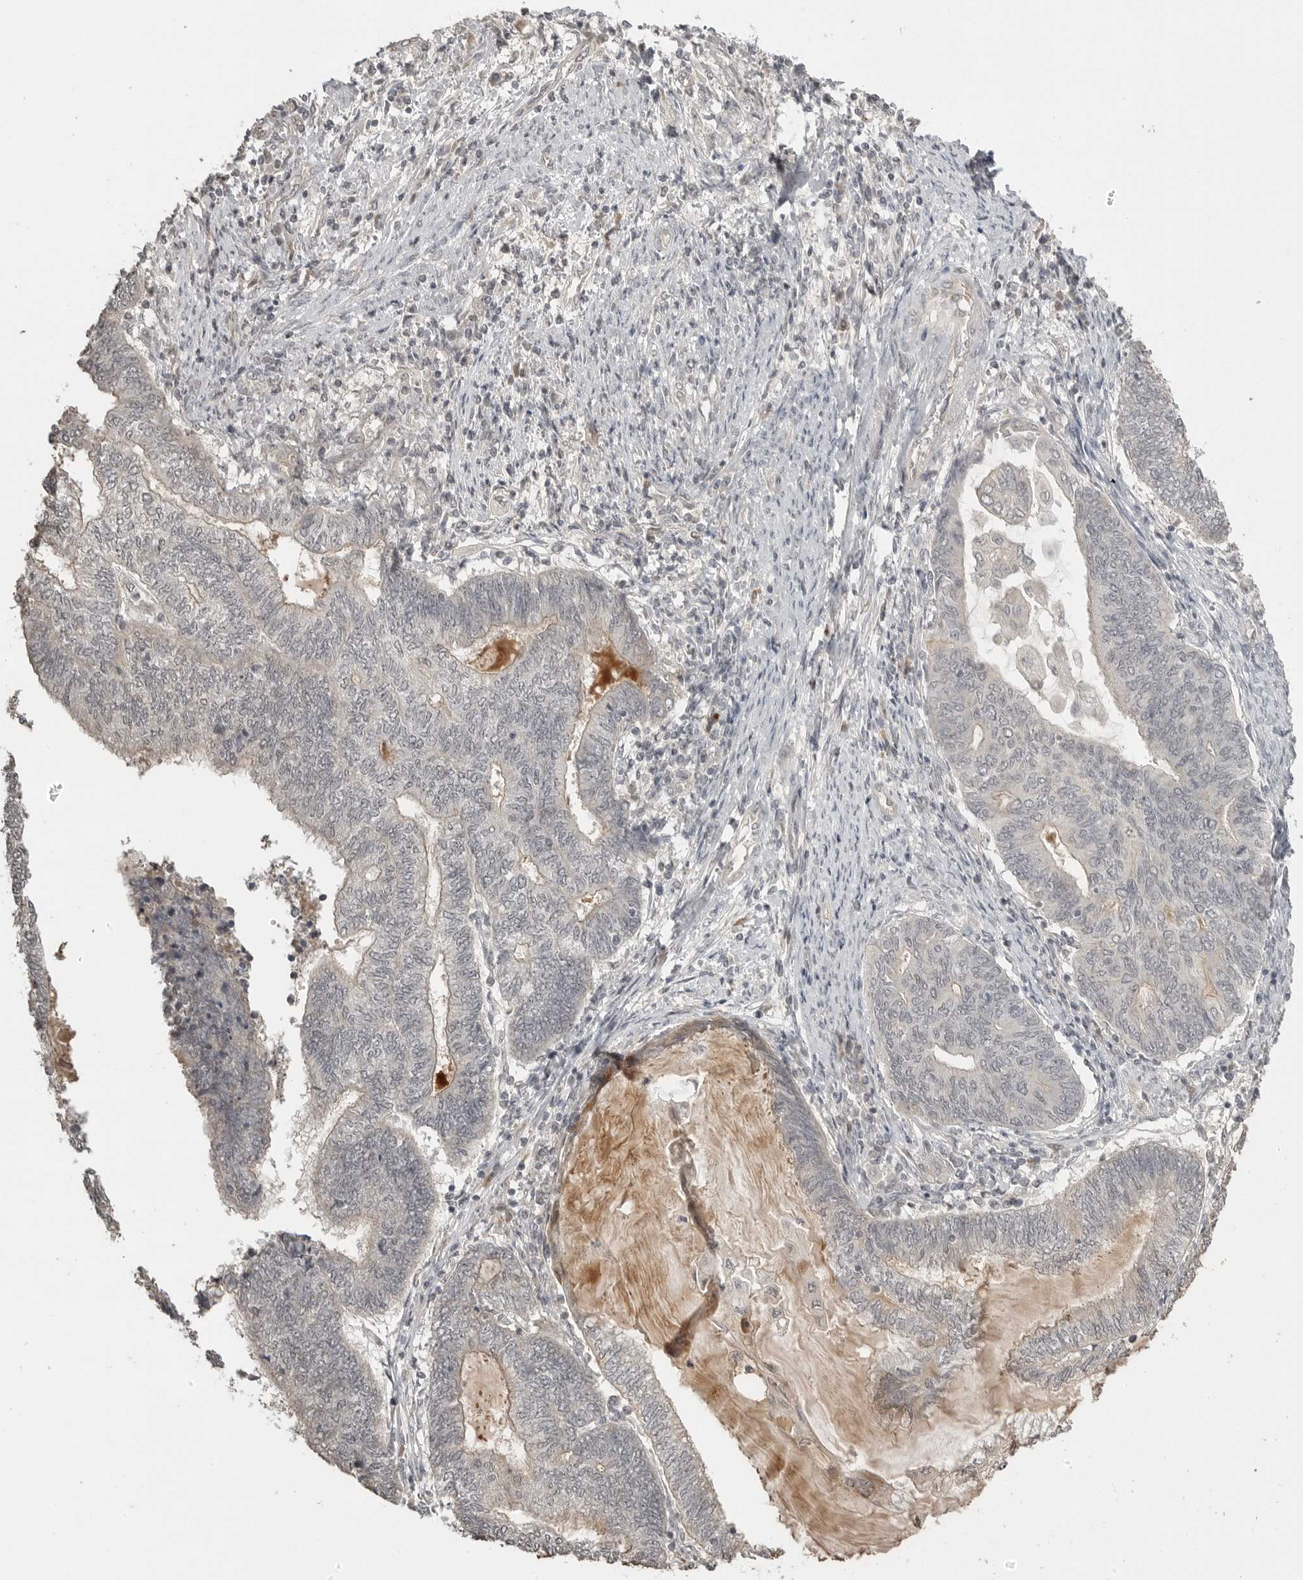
{"staining": {"intensity": "negative", "quantity": "none", "location": "none"}, "tissue": "endometrial cancer", "cell_type": "Tumor cells", "image_type": "cancer", "snomed": [{"axis": "morphology", "description": "Adenocarcinoma, NOS"}, {"axis": "topography", "description": "Uterus"}, {"axis": "topography", "description": "Endometrium"}], "caption": "DAB (3,3'-diaminobenzidine) immunohistochemical staining of adenocarcinoma (endometrial) exhibits no significant expression in tumor cells.", "gene": "SMG8", "patient": {"sex": "female", "age": 70}}